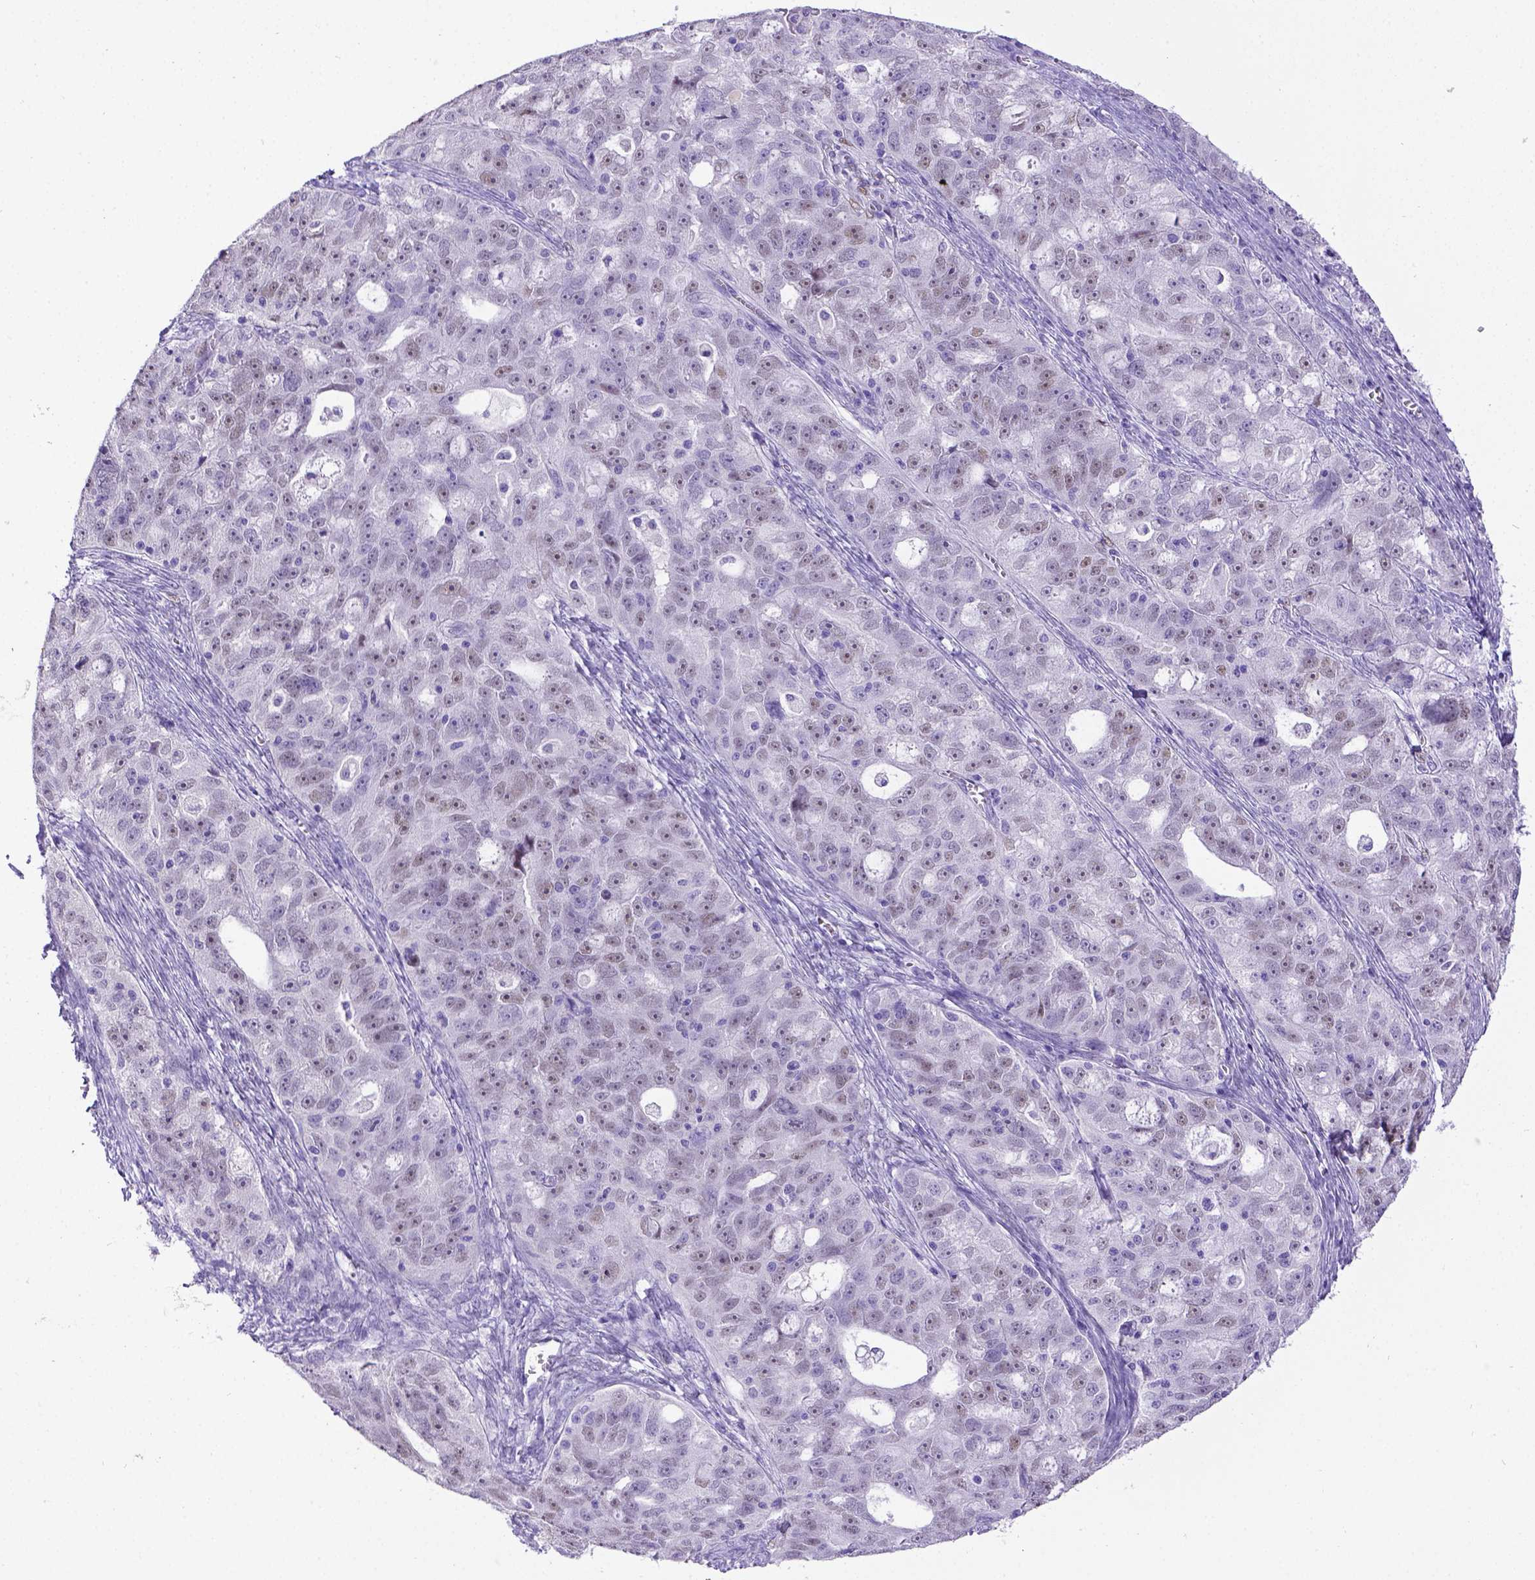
{"staining": {"intensity": "weak", "quantity": "25%-75%", "location": "nuclear"}, "tissue": "ovarian cancer", "cell_type": "Tumor cells", "image_type": "cancer", "snomed": [{"axis": "morphology", "description": "Cystadenocarcinoma, serous, NOS"}, {"axis": "topography", "description": "Ovary"}], "caption": "Human serous cystadenocarcinoma (ovarian) stained for a protein (brown) shows weak nuclear positive positivity in approximately 25%-75% of tumor cells.", "gene": "ESR1", "patient": {"sex": "female", "age": 51}}